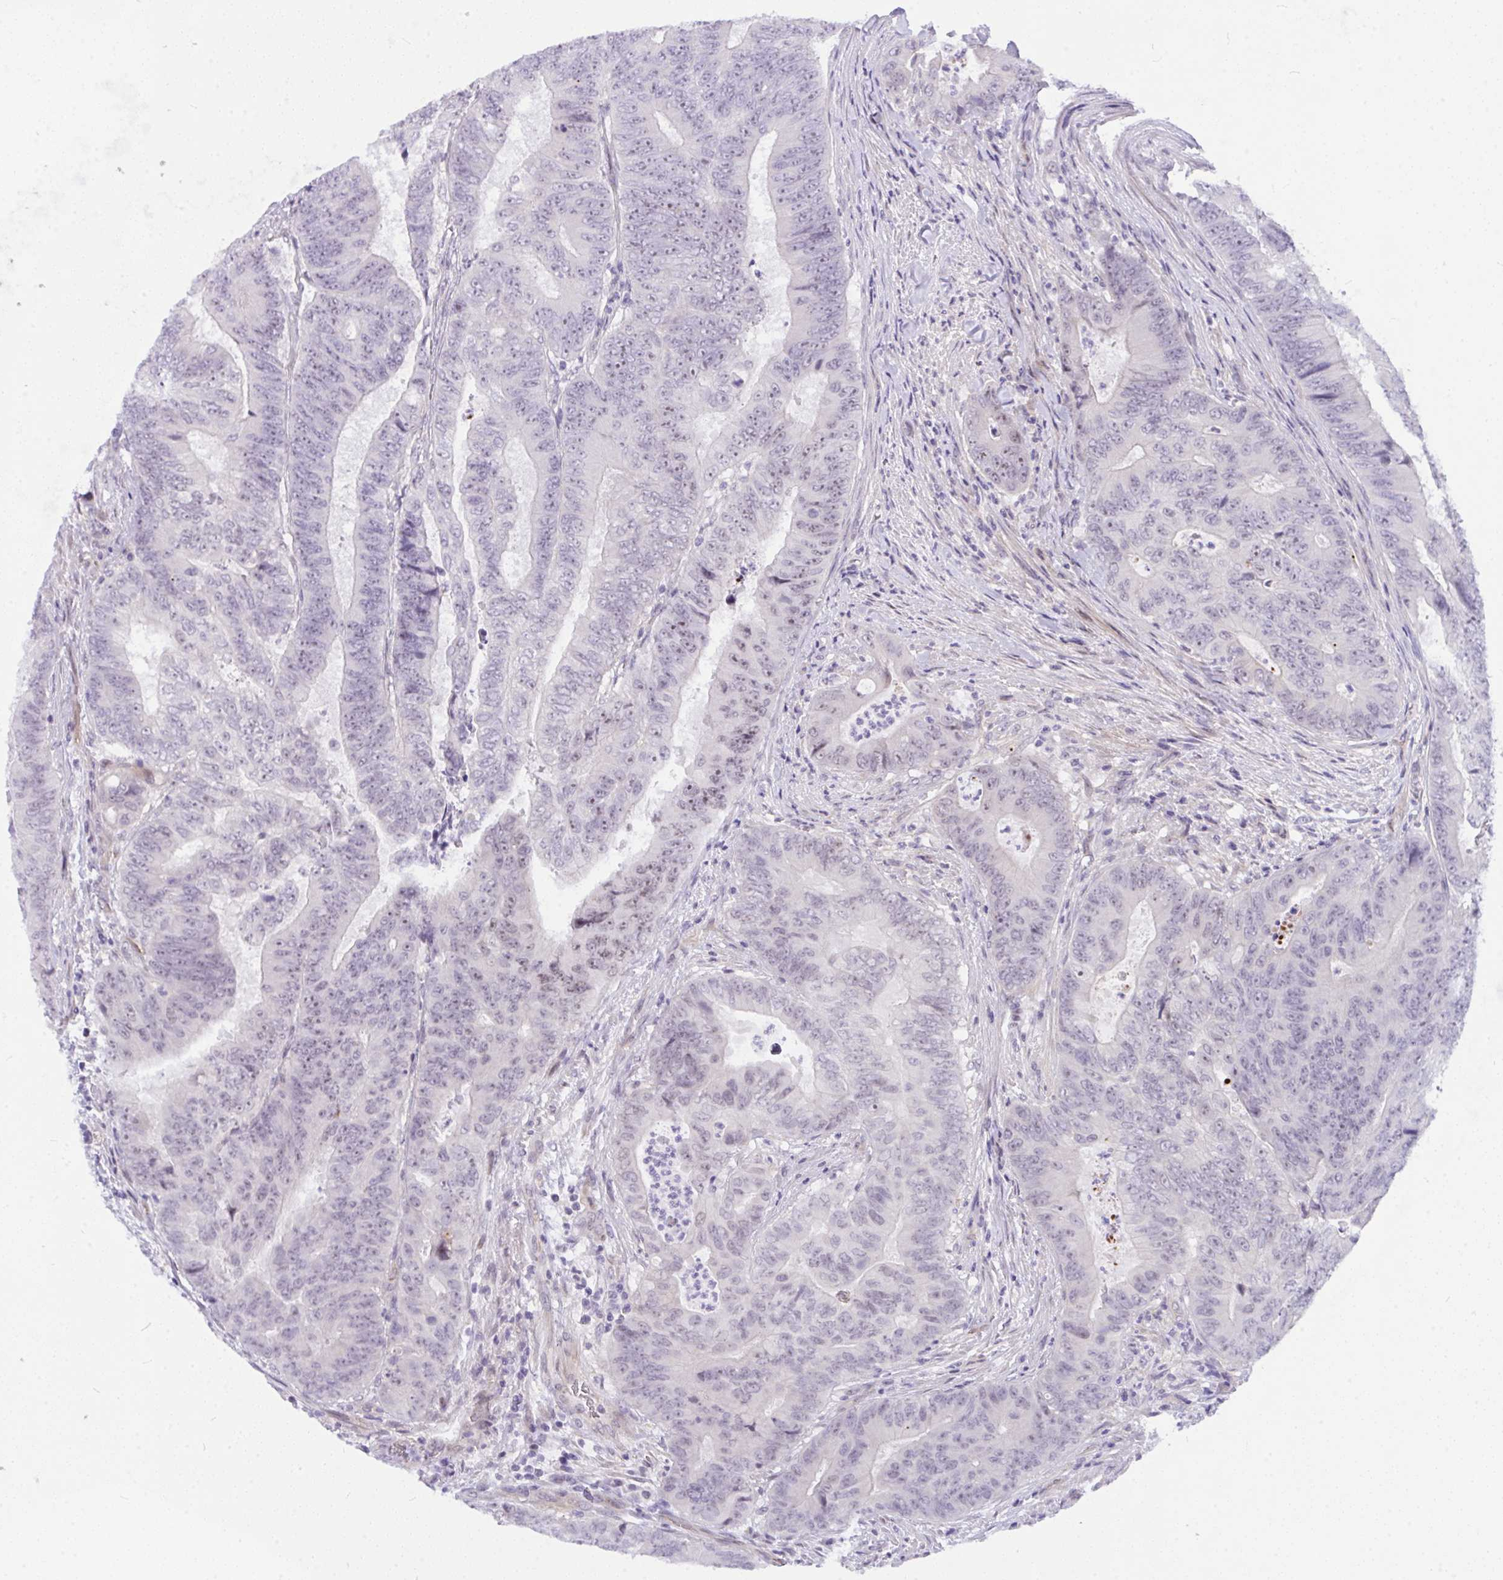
{"staining": {"intensity": "weak", "quantity": "<25%", "location": "nuclear"}, "tissue": "colorectal cancer", "cell_type": "Tumor cells", "image_type": "cancer", "snomed": [{"axis": "morphology", "description": "Adenocarcinoma, NOS"}, {"axis": "topography", "description": "Colon"}], "caption": "A histopathology image of adenocarcinoma (colorectal) stained for a protein shows no brown staining in tumor cells.", "gene": "NFXL1", "patient": {"sex": "female", "age": 48}}